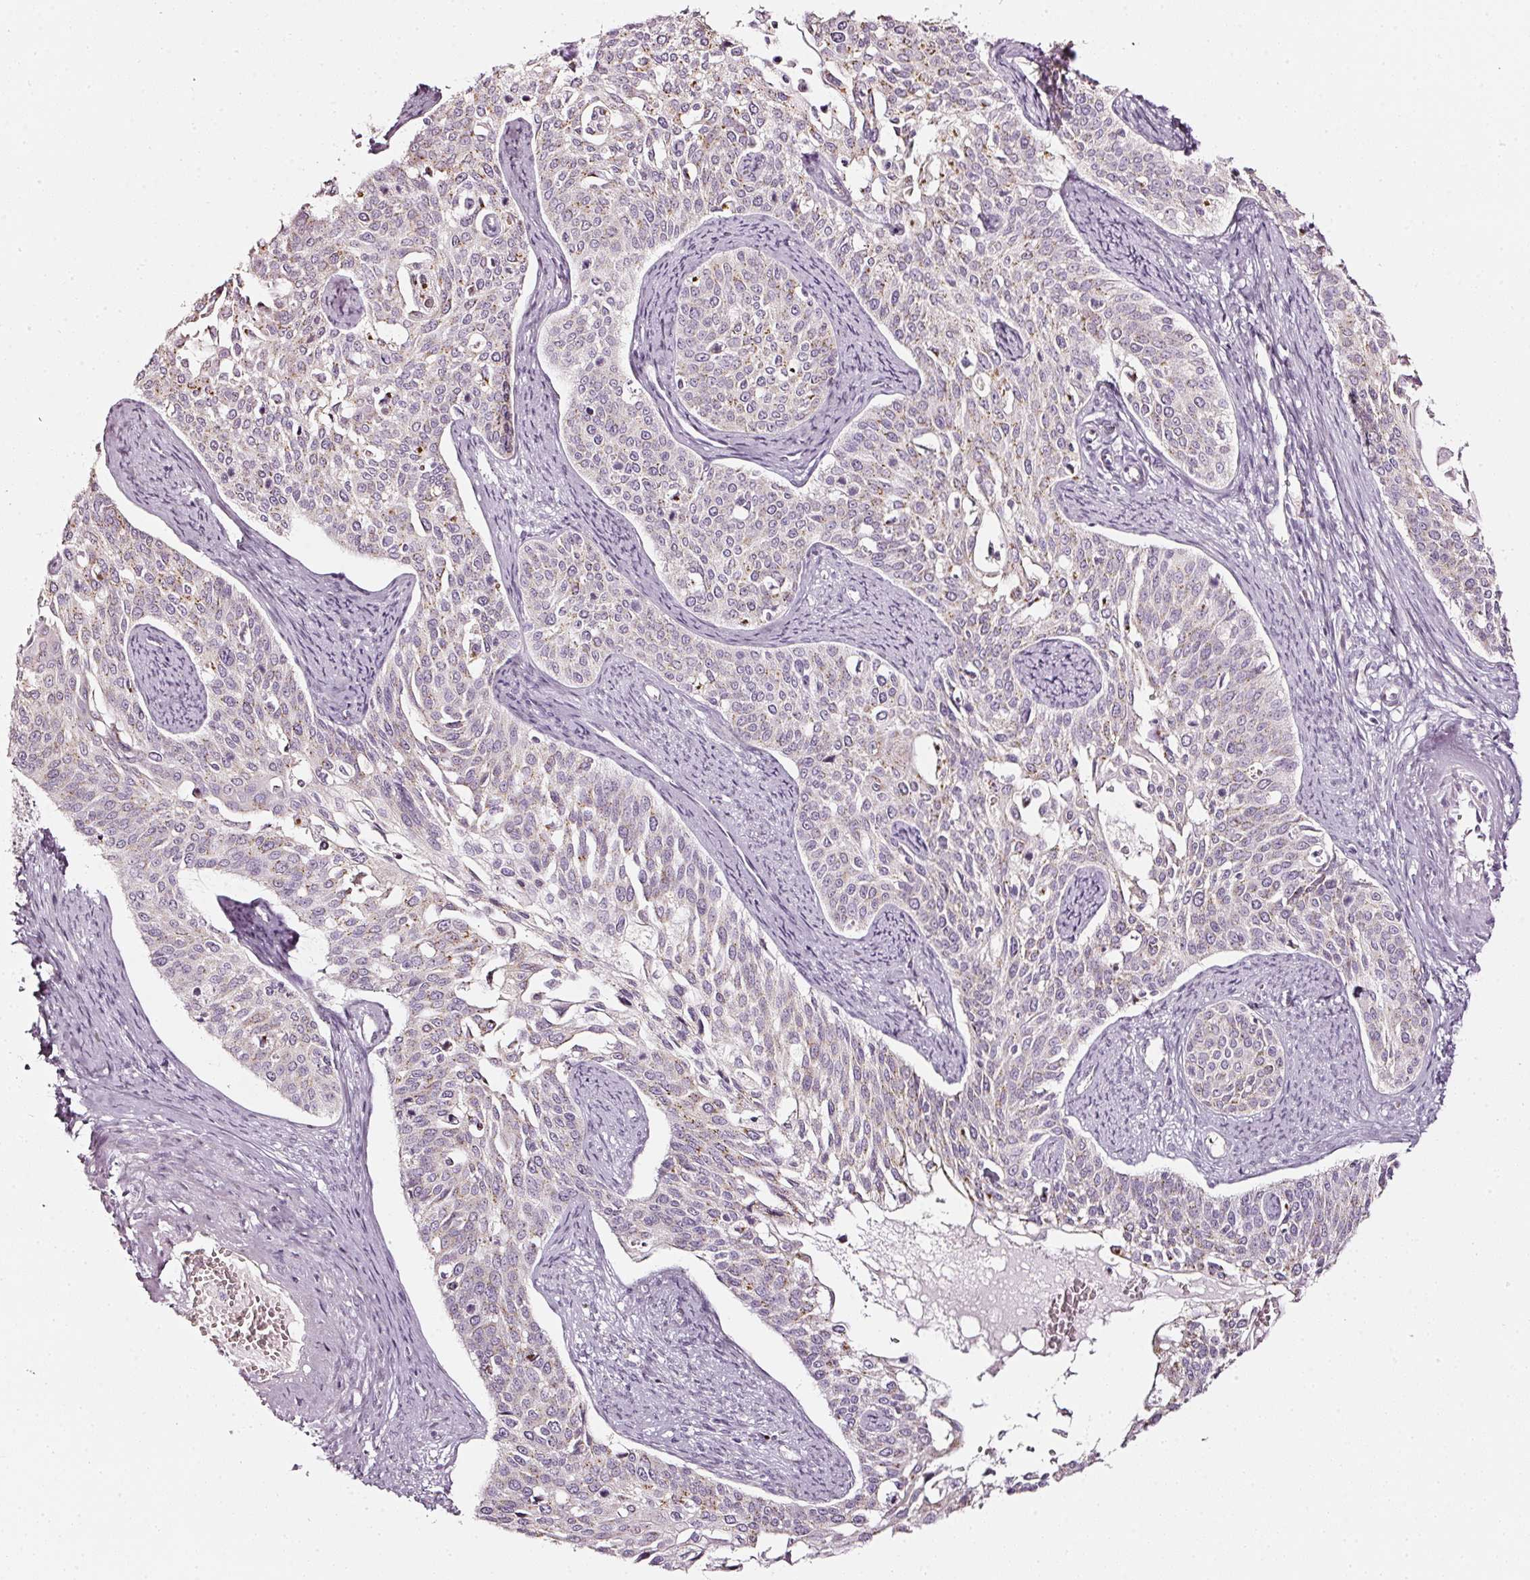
{"staining": {"intensity": "weak", "quantity": "<25%", "location": "cytoplasmic/membranous"}, "tissue": "cervical cancer", "cell_type": "Tumor cells", "image_type": "cancer", "snomed": [{"axis": "morphology", "description": "Squamous cell carcinoma, NOS"}, {"axis": "topography", "description": "Cervix"}], "caption": "The micrograph shows no staining of tumor cells in cervical cancer.", "gene": "SDF4", "patient": {"sex": "female", "age": 44}}